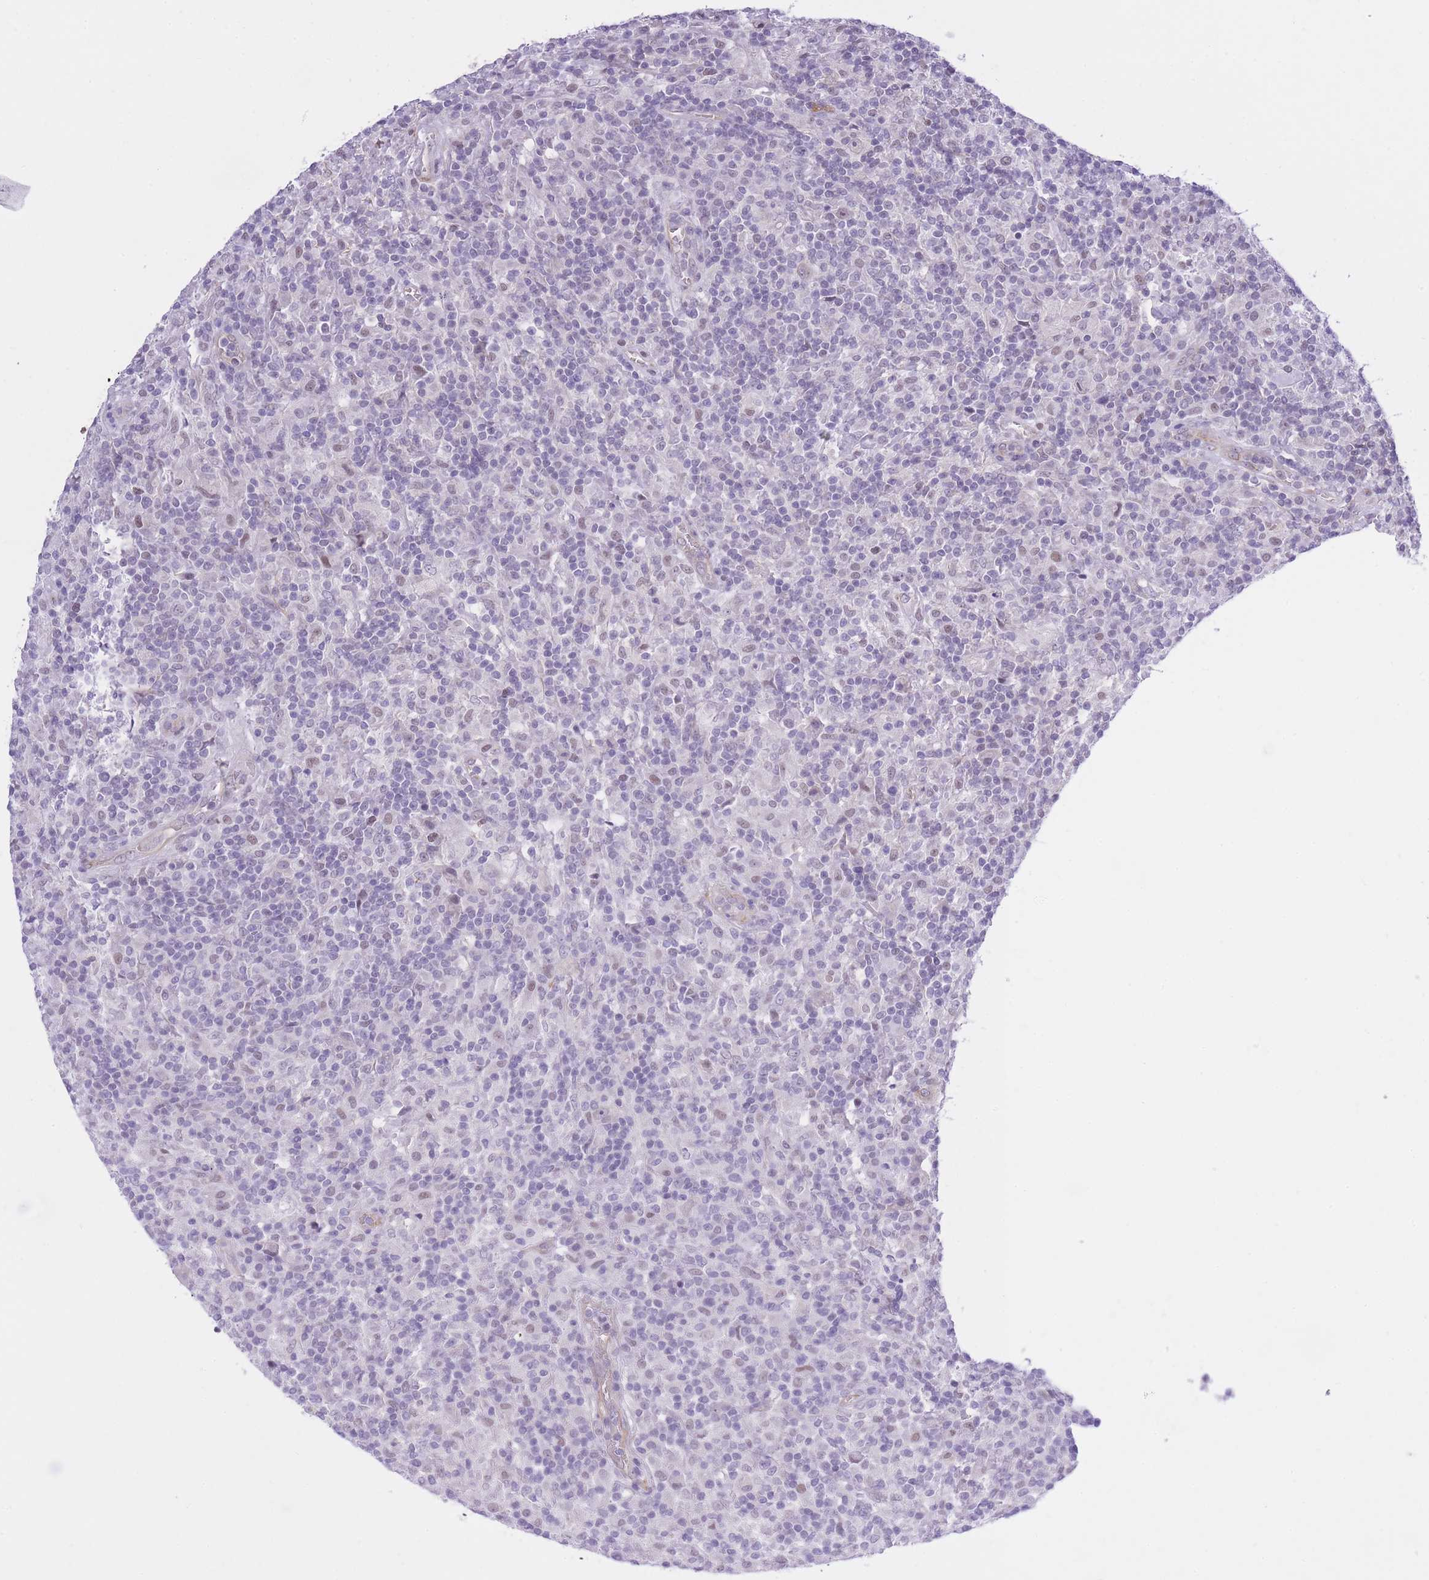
{"staining": {"intensity": "negative", "quantity": "none", "location": "none"}, "tissue": "lymphoma", "cell_type": "Tumor cells", "image_type": "cancer", "snomed": [{"axis": "morphology", "description": "Hodgkin's disease, NOS"}, {"axis": "topography", "description": "Lymph node"}], "caption": "This photomicrograph is of Hodgkin's disease stained with IHC to label a protein in brown with the nuclei are counter-stained blue. There is no staining in tumor cells.", "gene": "MEIOSIN", "patient": {"sex": "male", "age": 70}}